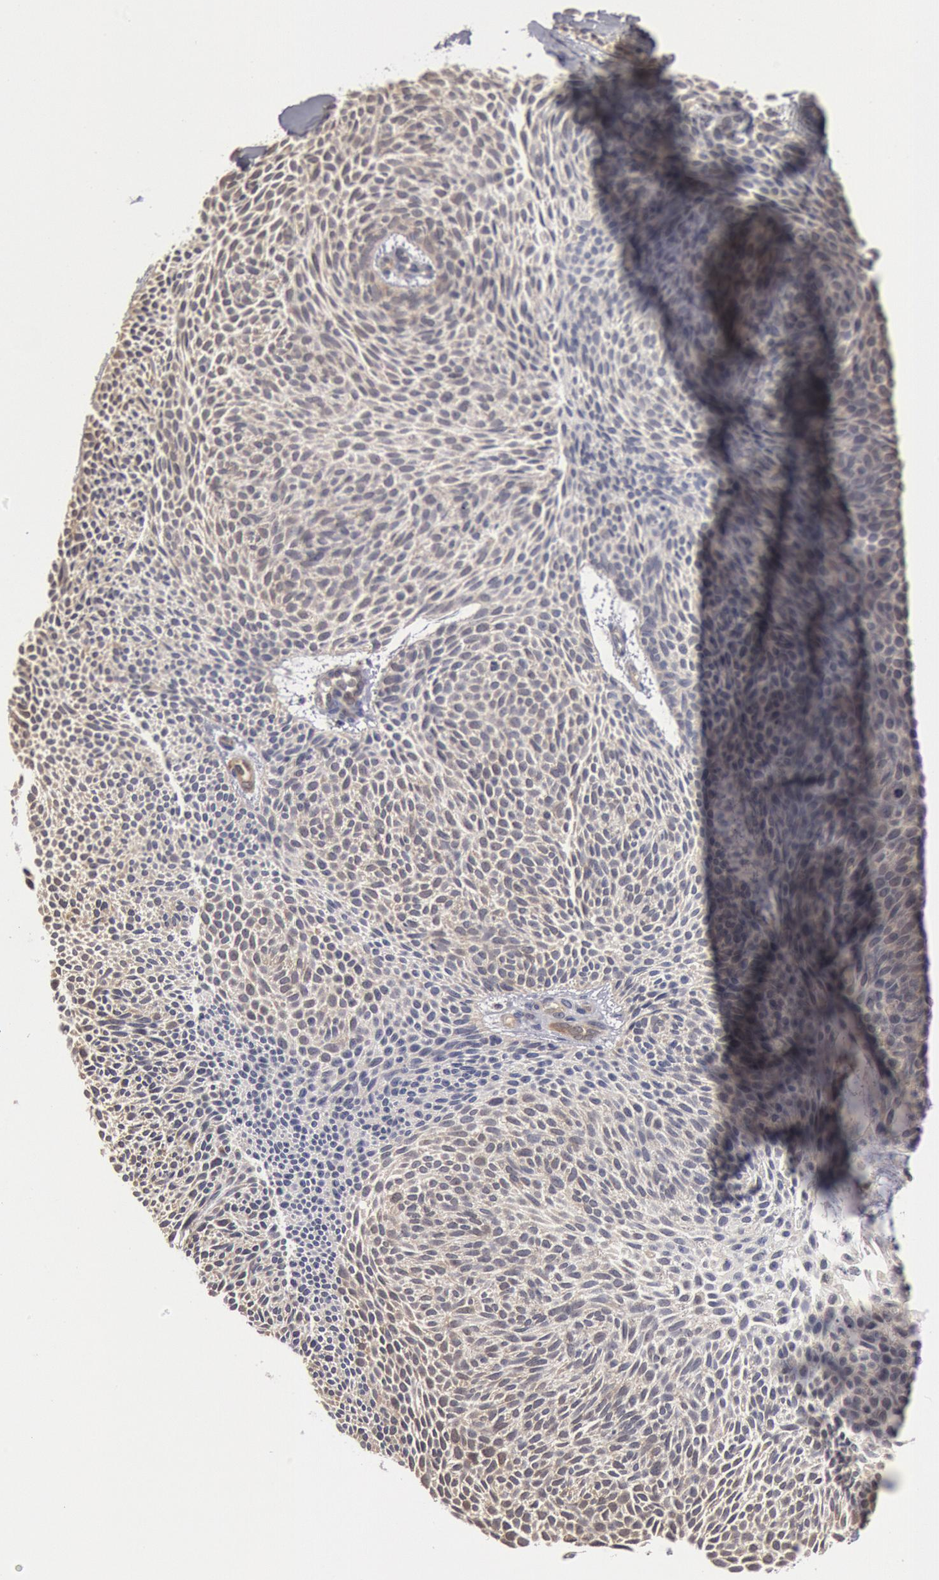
{"staining": {"intensity": "weak", "quantity": "25%-75%", "location": "cytoplasmic/membranous"}, "tissue": "skin cancer", "cell_type": "Tumor cells", "image_type": "cancer", "snomed": [{"axis": "morphology", "description": "Basal cell carcinoma"}, {"axis": "topography", "description": "Skin"}], "caption": "The photomicrograph exhibits immunohistochemical staining of basal cell carcinoma (skin). There is weak cytoplasmic/membranous positivity is seen in about 25%-75% of tumor cells.", "gene": "DNAJA1", "patient": {"sex": "male", "age": 84}}